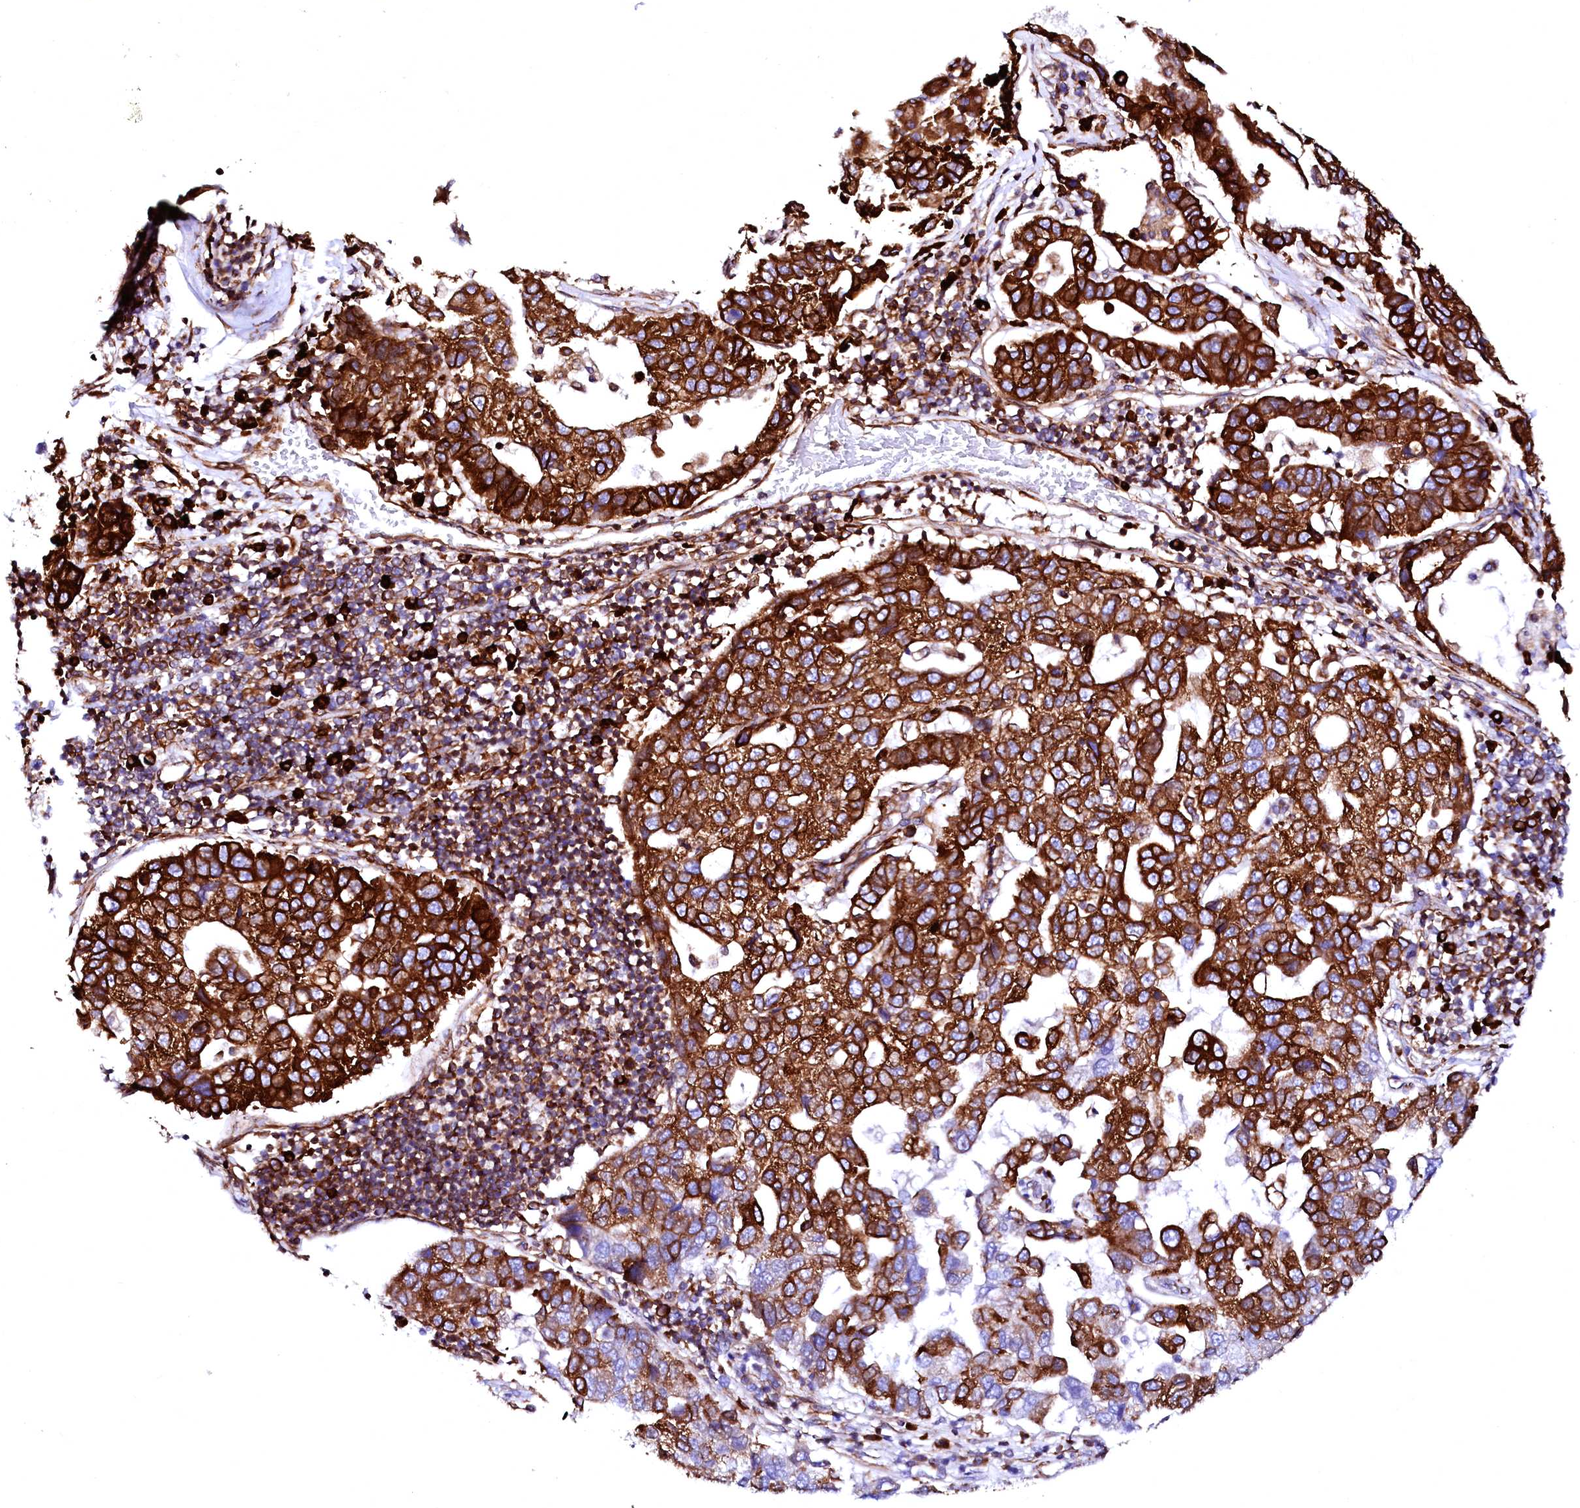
{"staining": {"intensity": "strong", "quantity": ">75%", "location": "cytoplasmic/membranous"}, "tissue": "pancreatic cancer", "cell_type": "Tumor cells", "image_type": "cancer", "snomed": [{"axis": "morphology", "description": "Adenocarcinoma, NOS"}, {"axis": "topography", "description": "Pancreas"}], "caption": "The micrograph shows a brown stain indicating the presence of a protein in the cytoplasmic/membranous of tumor cells in adenocarcinoma (pancreatic).", "gene": "DERL1", "patient": {"sex": "female", "age": 61}}